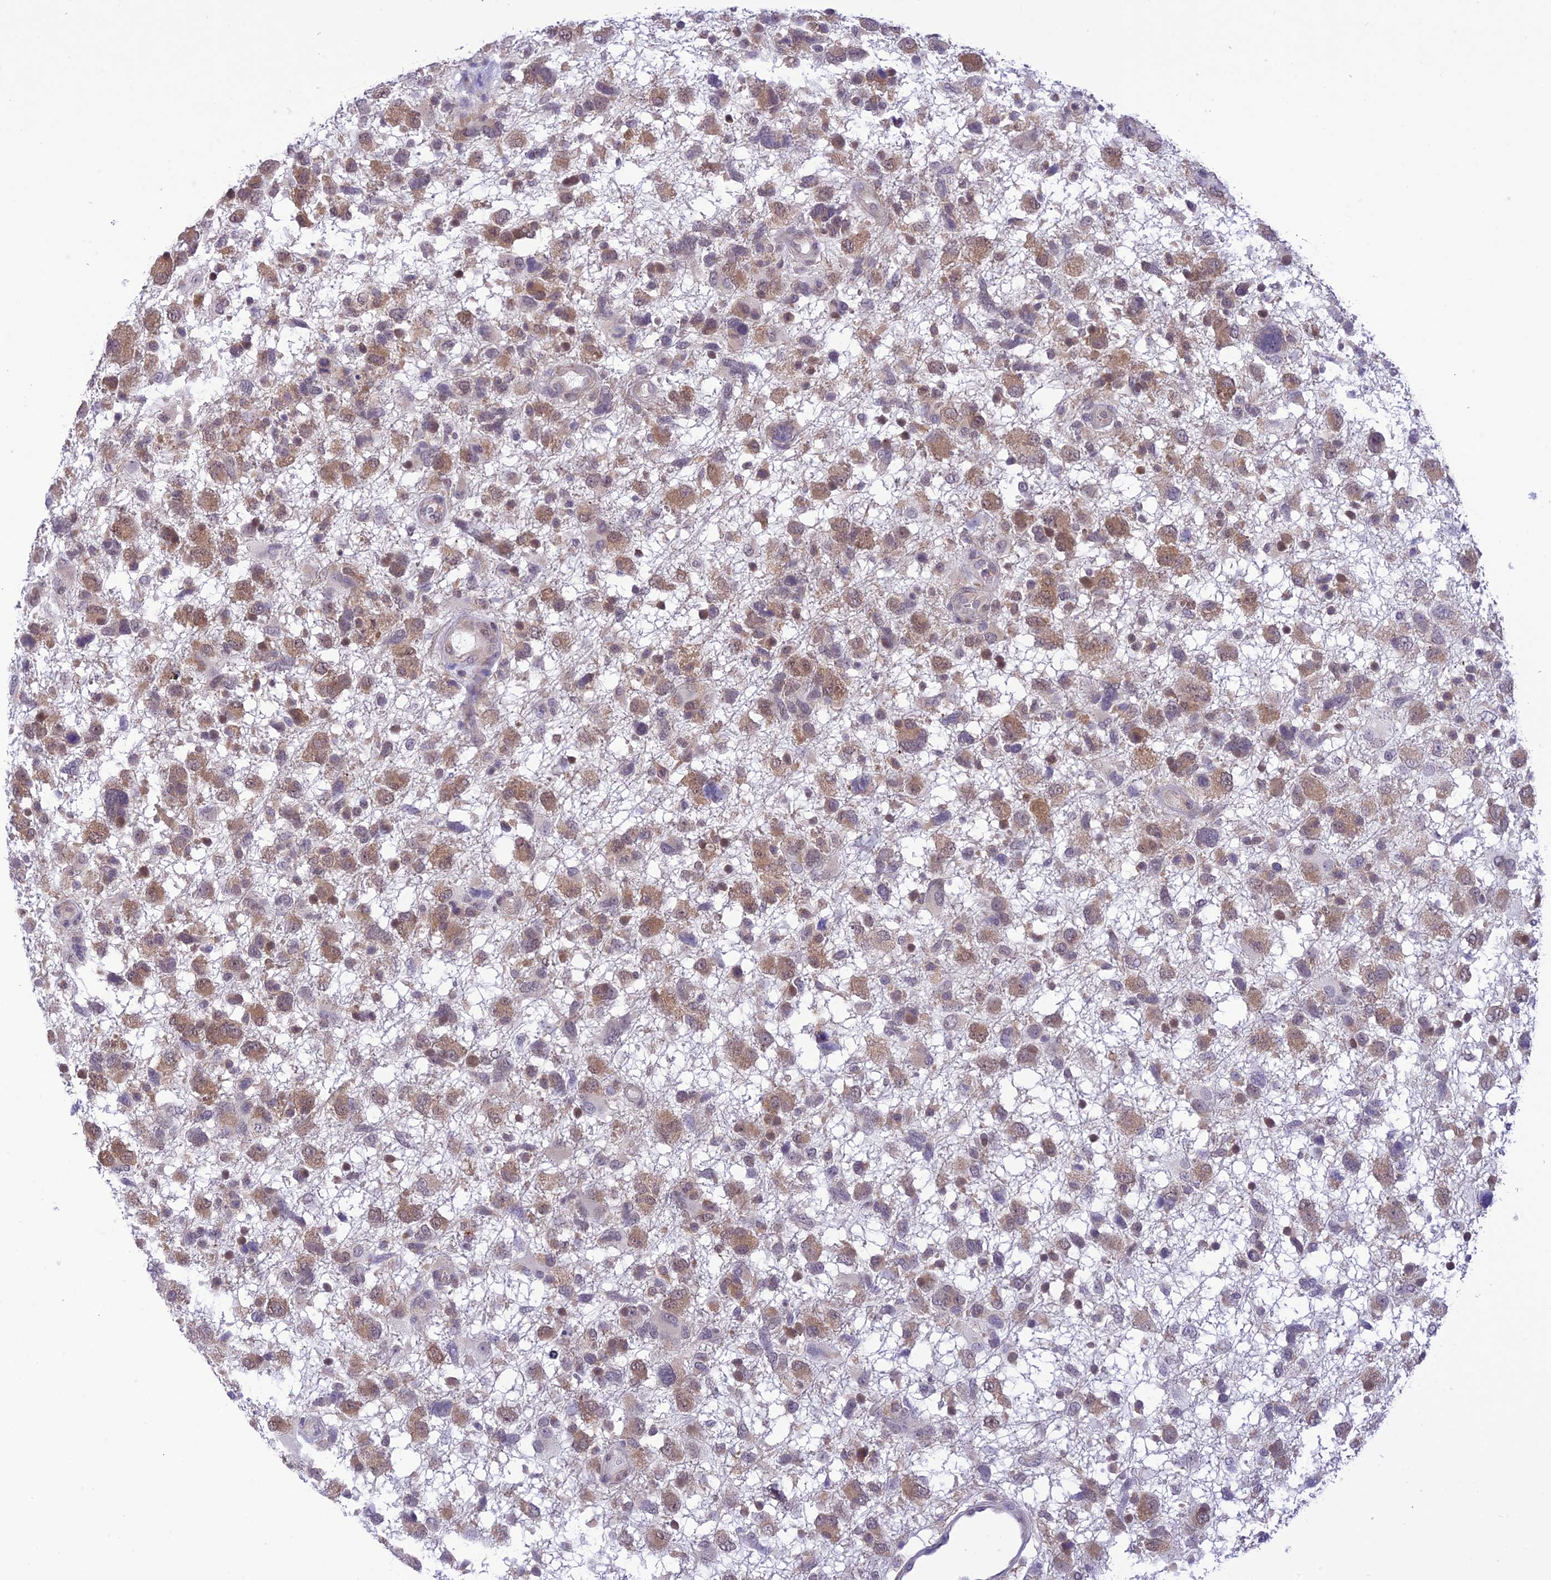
{"staining": {"intensity": "moderate", "quantity": ">75%", "location": "cytoplasmic/membranous"}, "tissue": "glioma", "cell_type": "Tumor cells", "image_type": "cancer", "snomed": [{"axis": "morphology", "description": "Glioma, malignant, High grade"}, {"axis": "topography", "description": "Brain"}], "caption": "Immunohistochemical staining of high-grade glioma (malignant) exhibits moderate cytoplasmic/membranous protein positivity in approximately >75% of tumor cells.", "gene": "RNF126", "patient": {"sex": "male", "age": 61}}